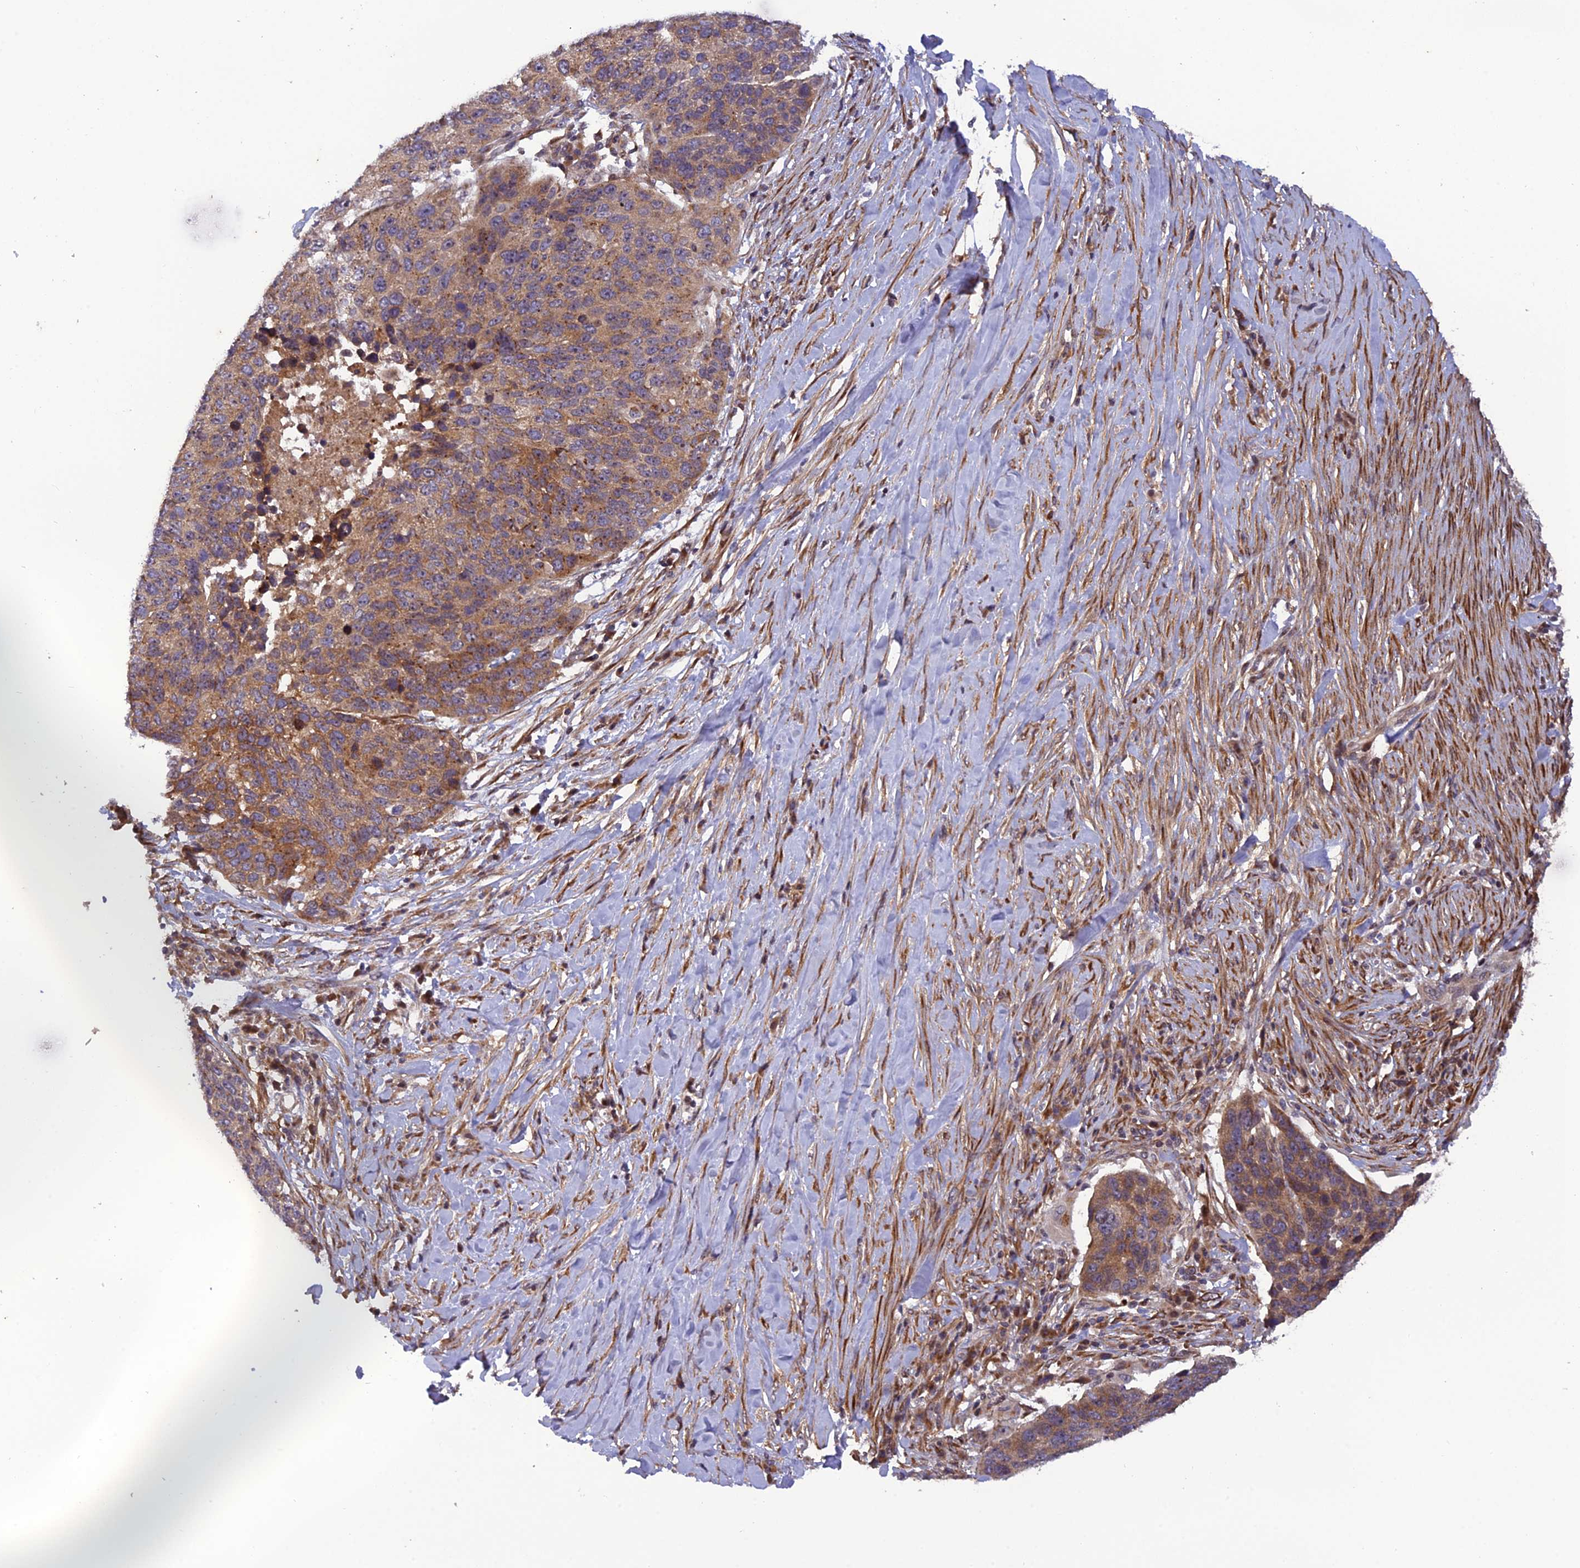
{"staining": {"intensity": "moderate", "quantity": "25%-75%", "location": "cytoplasmic/membranous"}, "tissue": "lung cancer", "cell_type": "Tumor cells", "image_type": "cancer", "snomed": [{"axis": "morphology", "description": "Normal tissue, NOS"}, {"axis": "morphology", "description": "Squamous cell carcinoma, NOS"}, {"axis": "topography", "description": "Lymph node"}, {"axis": "topography", "description": "Lung"}], "caption": "This is an image of immunohistochemistry staining of lung cancer (squamous cell carcinoma), which shows moderate expression in the cytoplasmic/membranous of tumor cells.", "gene": "SMIM7", "patient": {"sex": "male", "age": 66}}